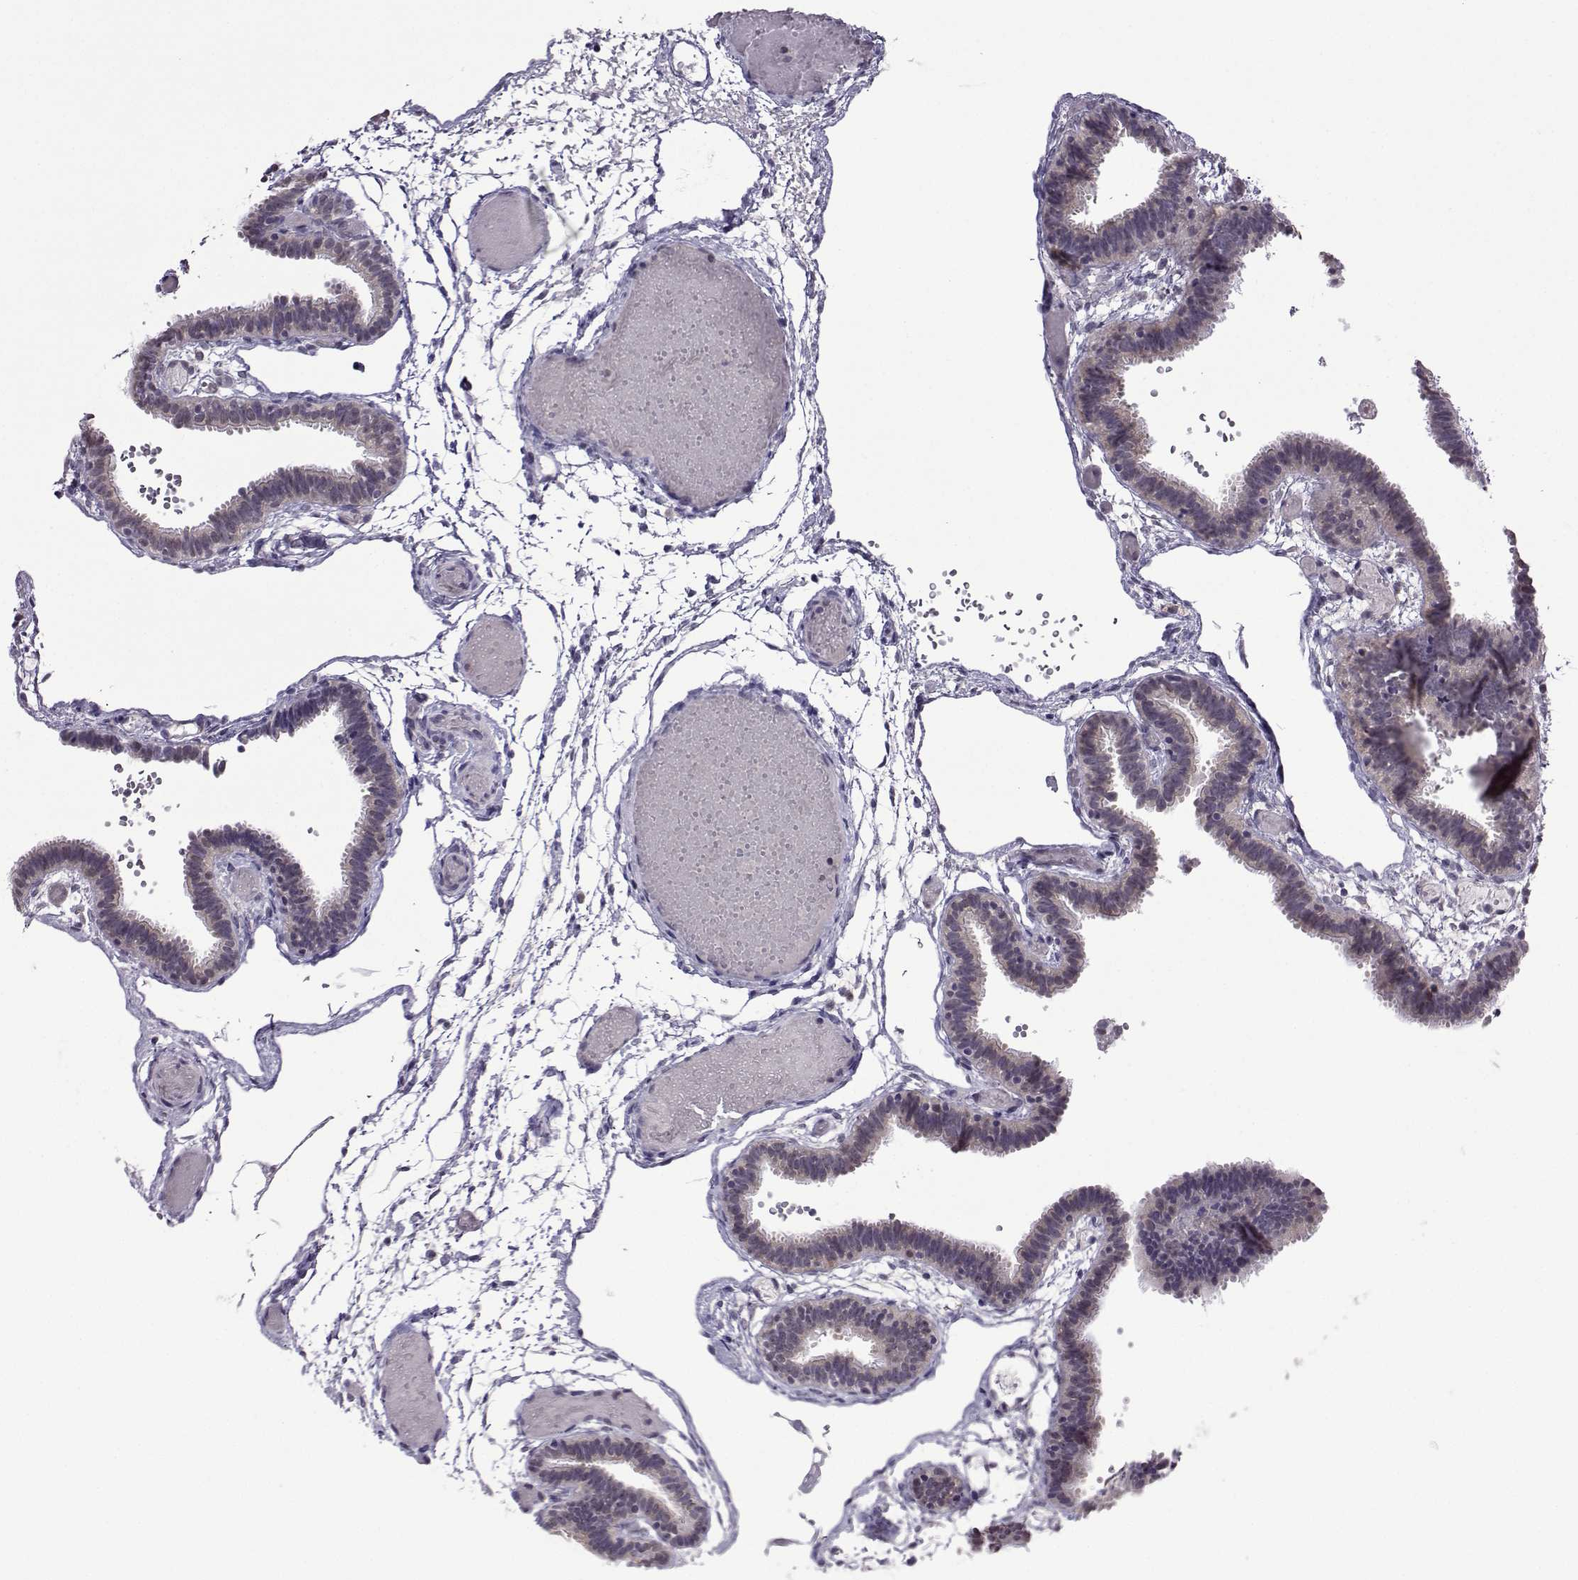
{"staining": {"intensity": "moderate", "quantity": "<25%", "location": "cytoplasmic/membranous"}, "tissue": "fallopian tube", "cell_type": "Glandular cells", "image_type": "normal", "snomed": [{"axis": "morphology", "description": "Normal tissue, NOS"}, {"axis": "topography", "description": "Fallopian tube"}], "caption": "Immunohistochemical staining of normal fallopian tube displays <25% levels of moderate cytoplasmic/membranous protein positivity in about <25% of glandular cells. Using DAB (3,3'-diaminobenzidine) (brown) and hematoxylin (blue) stains, captured at high magnification using brightfield microscopy.", "gene": "DDX20", "patient": {"sex": "female", "age": 37}}